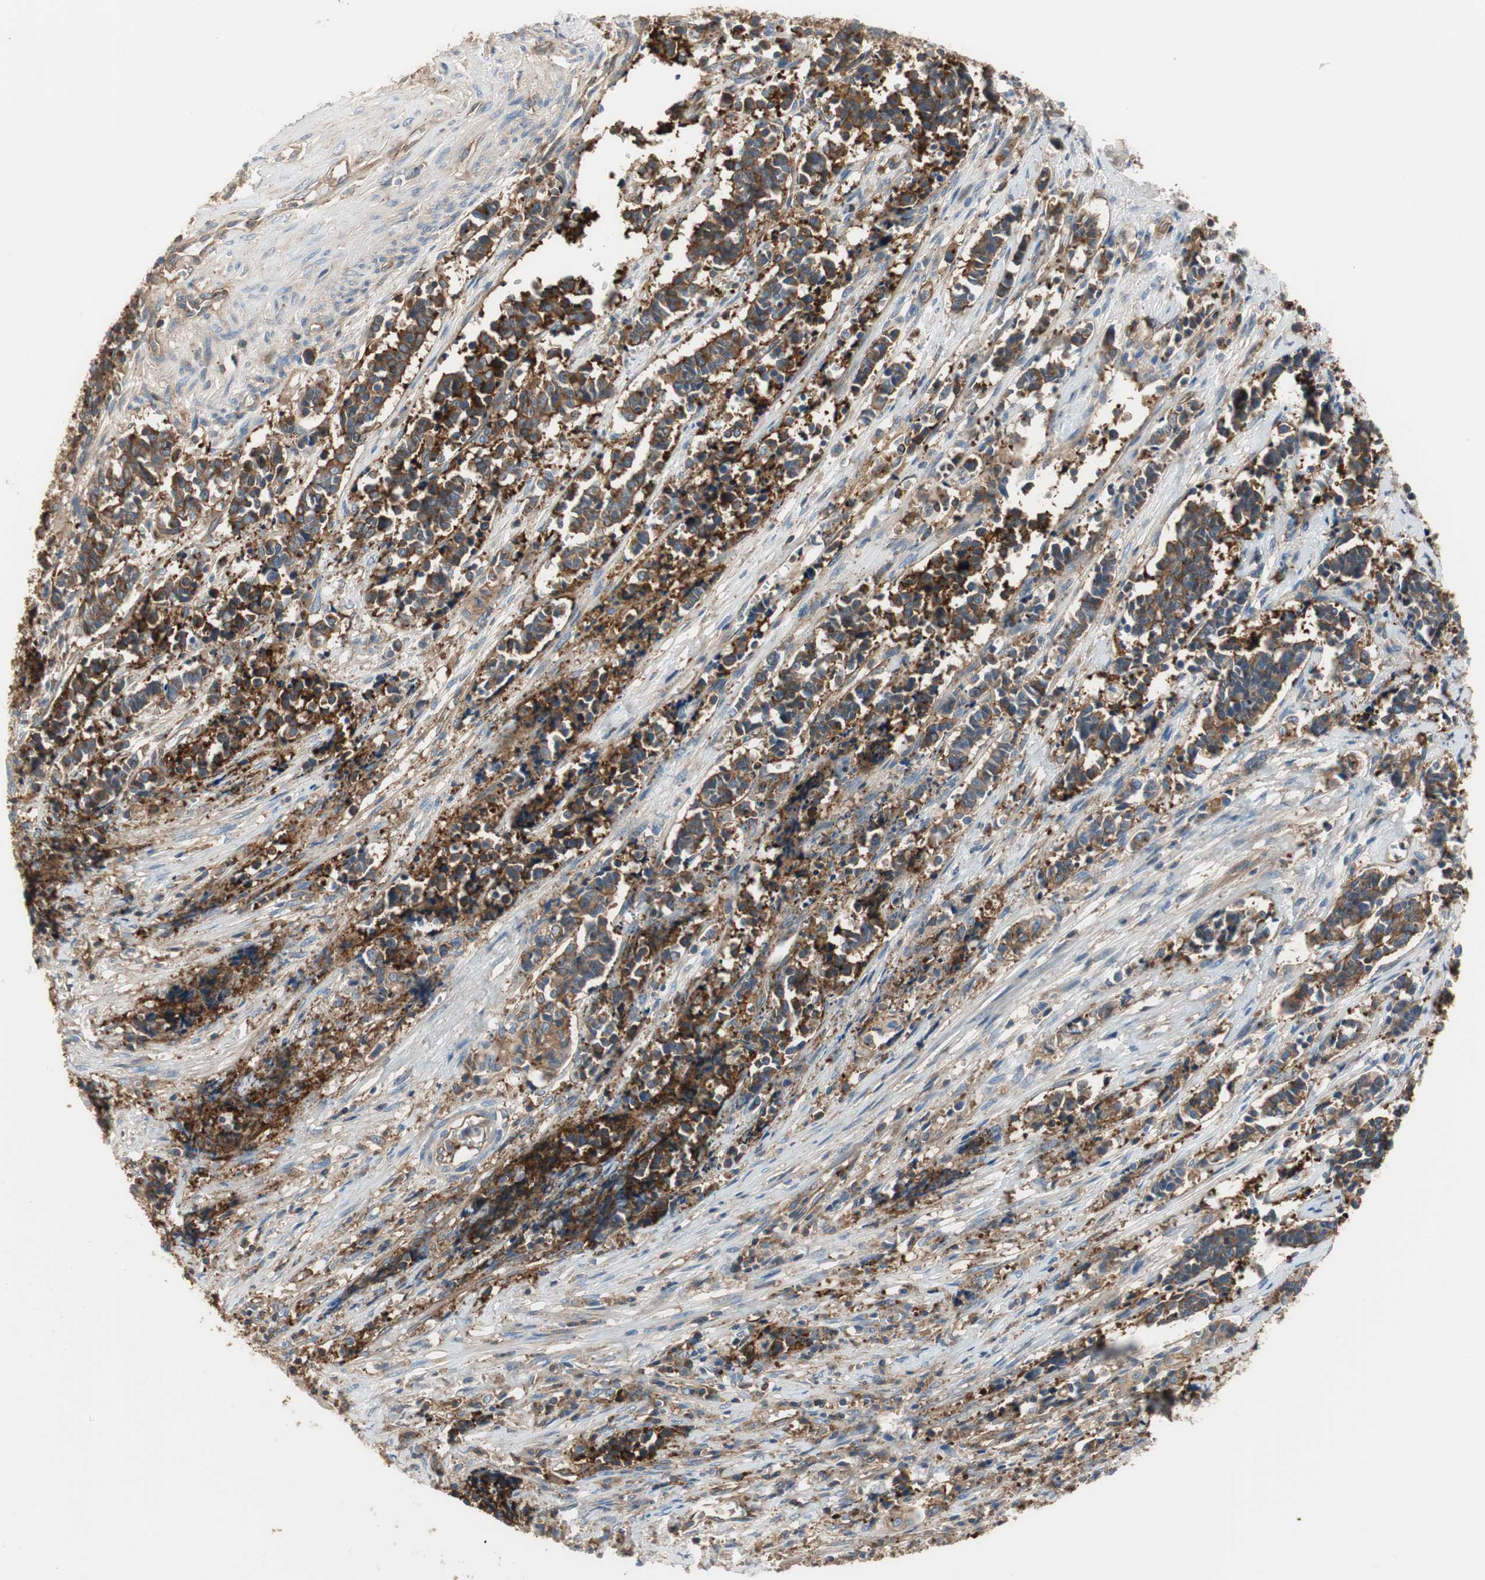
{"staining": {"intensity": "moderate", "quantity": ">75%", "location": "cytoplasmic/membranous"}, "tissue": "cervical cancer", "cell_type": "Tumor cells", "image_type": "cancer", "snomed": [{"axis": "morphology", "description": "Squamous cell carcinoma, NOS"}, {"axis": "topography", "description": "Cervix"}], "caption": "Cervical squamous cell carcinoma stained with DAB immunohistochemistry (IHC) exhibits medium levels of moderate cytoplasmic/membranous expression in about >75% of tumor cells. The protein of interest is shown in brown color, while the nuclei are stained blue.", "gene": "IL1RL1", "patient": {"sex": "female", "age": 35}}